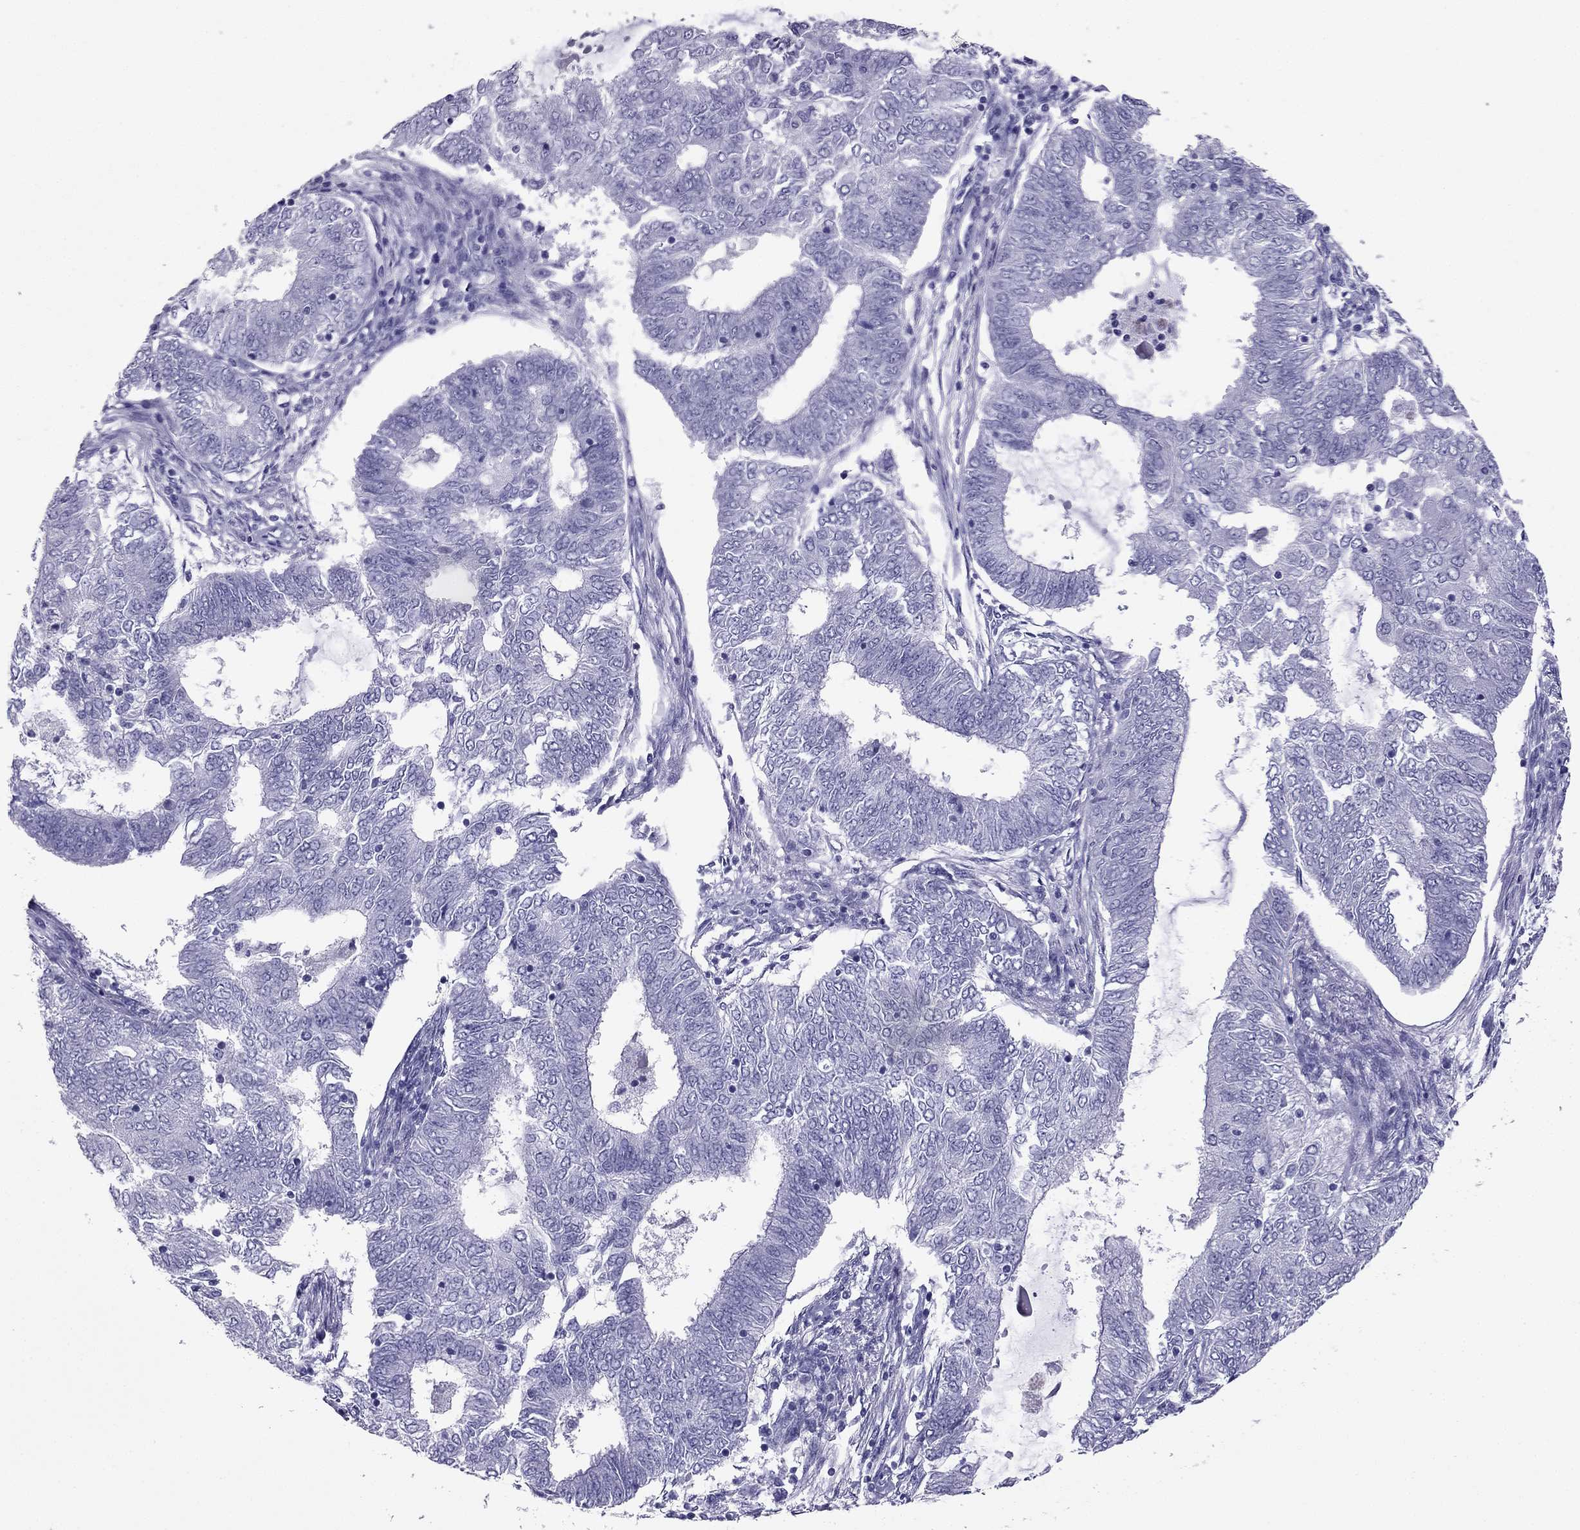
{"staining": {"intensity": "negative", "quantity": "none", "location": "none"}, "tissue": "endometrial cancer", "cell_type": "Tumor cells", "image_type": "cancer", "snomed": [{"axis": "morphology", "description": "Adenocarcinoma, NOS"}, {"axis": "topography", "description": "Endometrium"}], "caption": "Immunohistochemical staining of endometrial cancer shows no significant expression in tumor cells. (DAB IHC, high magnification).", "gene": "PDE6A", "patient": {"sex": "female", "age": 62}}